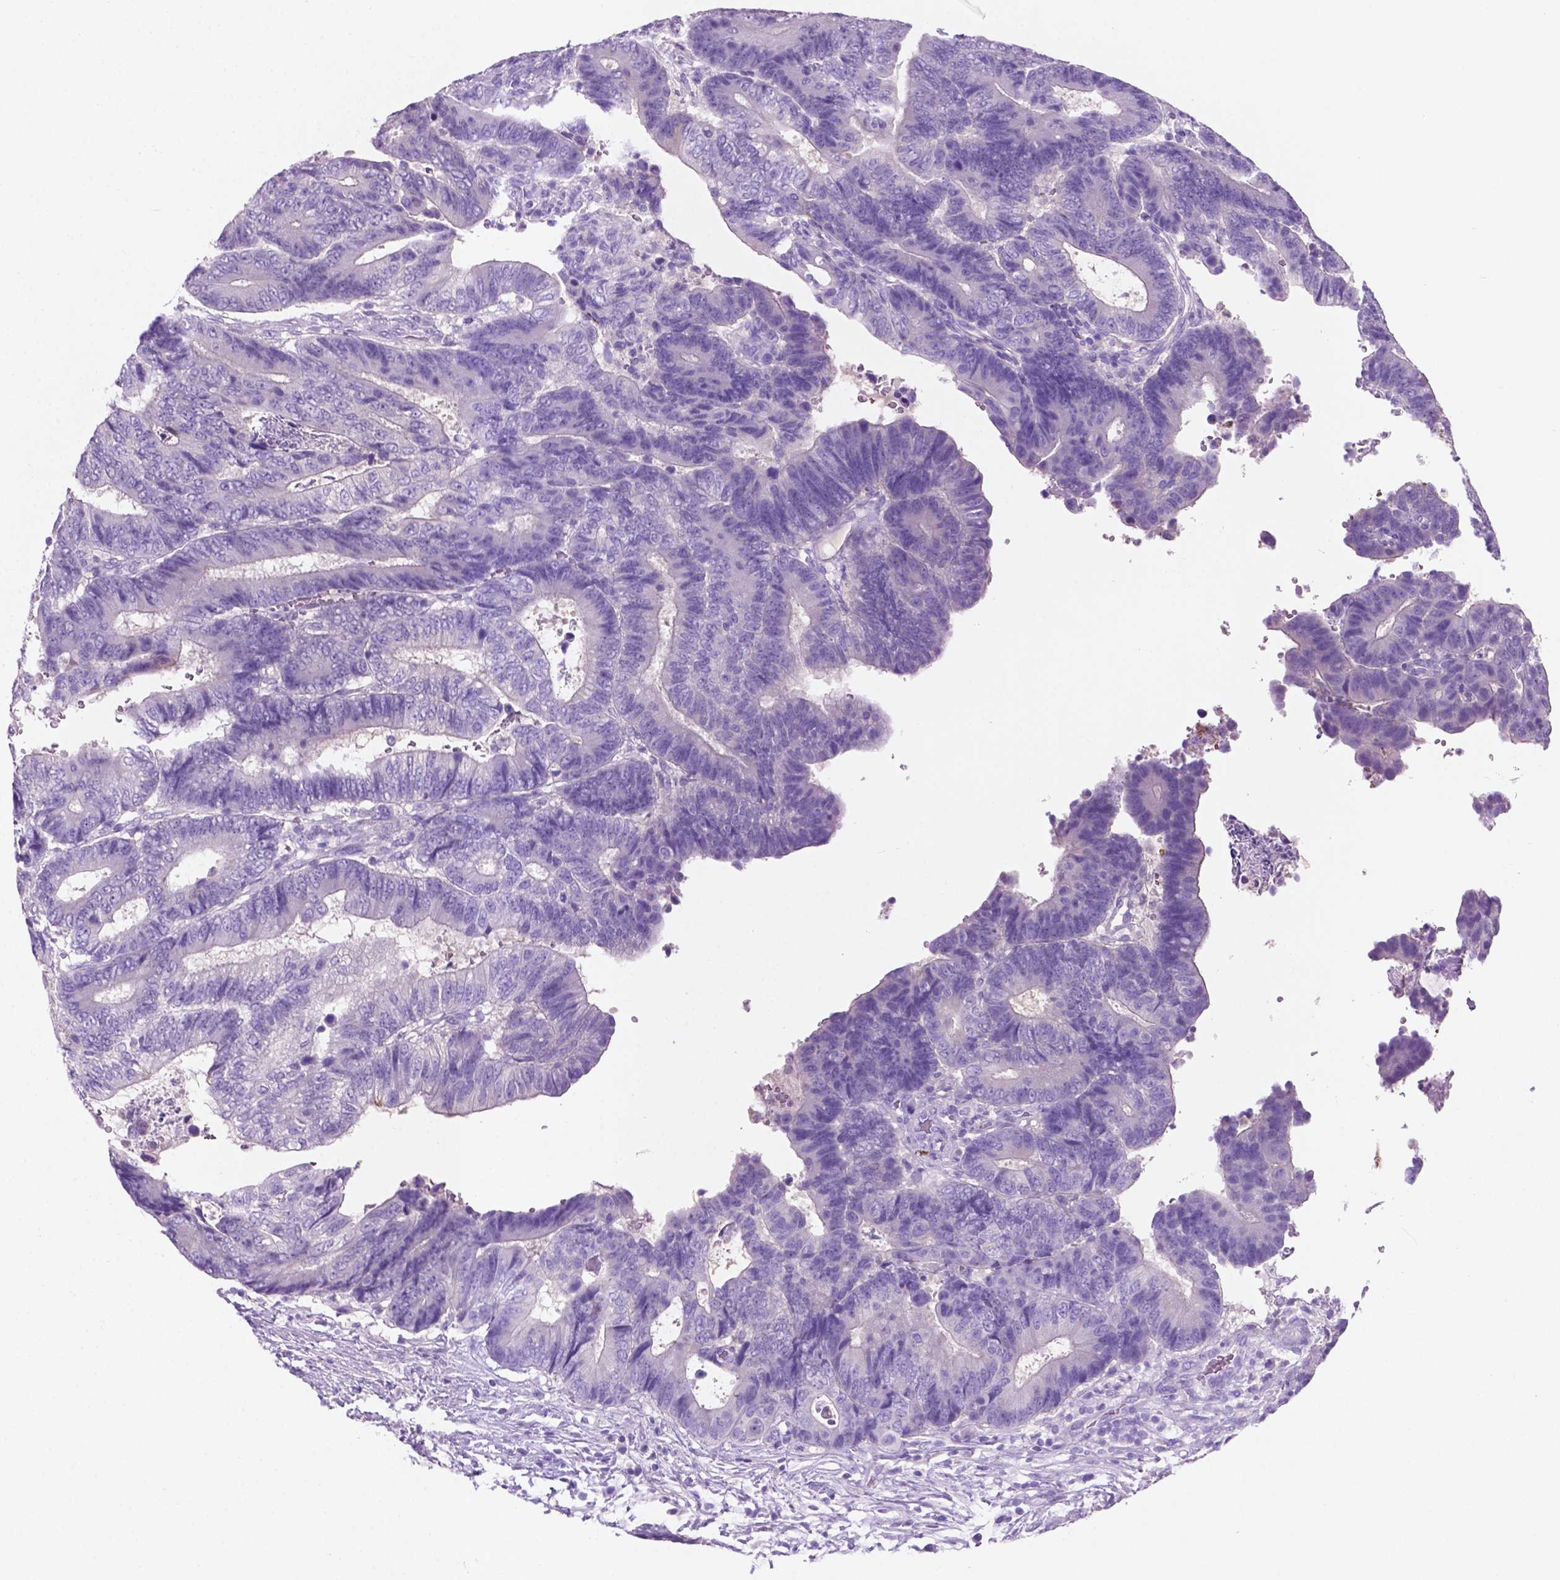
{"staining": {"intensity": "negative", "quantity": "none", "location": "none"}, "tissue": "colorectal cancer", "cell_type": "Tumor cells", "image_type": "cancer", "snomed": [{"axis": "morphology", "description": "Adenocarcinoma, NOS"}, {"axis": "topography", "description": "Colon"}], "caption": "High power microscopy photomicrograph of an IHC image of colorectal cancer, revealing no significant expression in tumor cells. Brightfield microscopy of IHC stained with DAB (3,3'-diaminobenzidine) (brown) and hematoxylin (blue), captured at high magnification.", "gene": "POU4F1", "patient": {"sex": "female", "age": 48}}